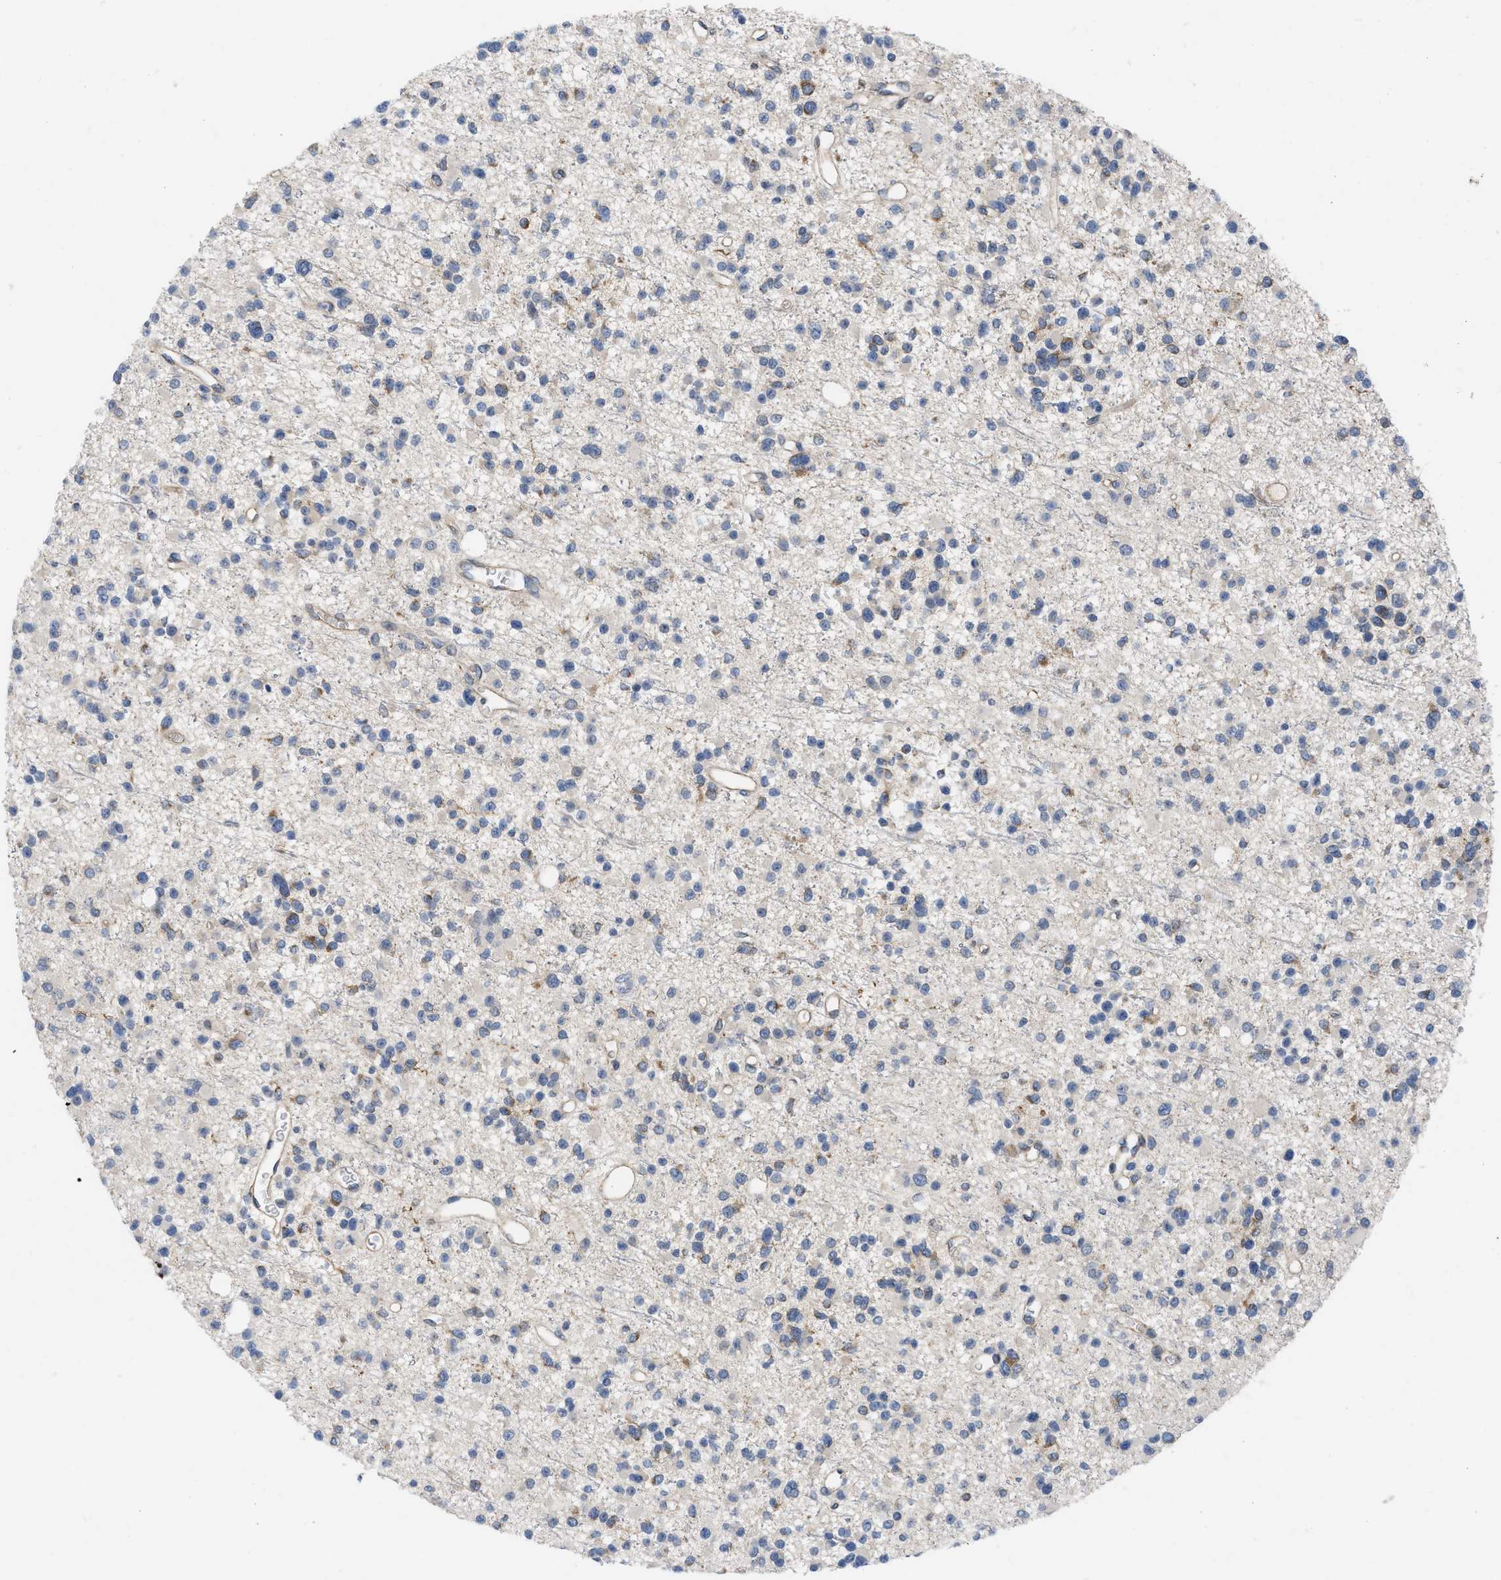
{"staining": {"intensity": "weak", "quantity": "<25%", "location": "cytoplasmic/membranous"}, "tissue": "glioma", "cell_type": "Tumor cells", "image_type": "cancer", "snomed": [{"axis": "morphology", "description": "Glioma, malignant, Low grade"}, {"axis": "topography", "description": "Brain"}], "caption": "Immunohistochemistry (IHC) of glioma reveals no positivity in tumor cells.", "gene": "EOGT", "patient": {"sex": "female", "age": 22}}